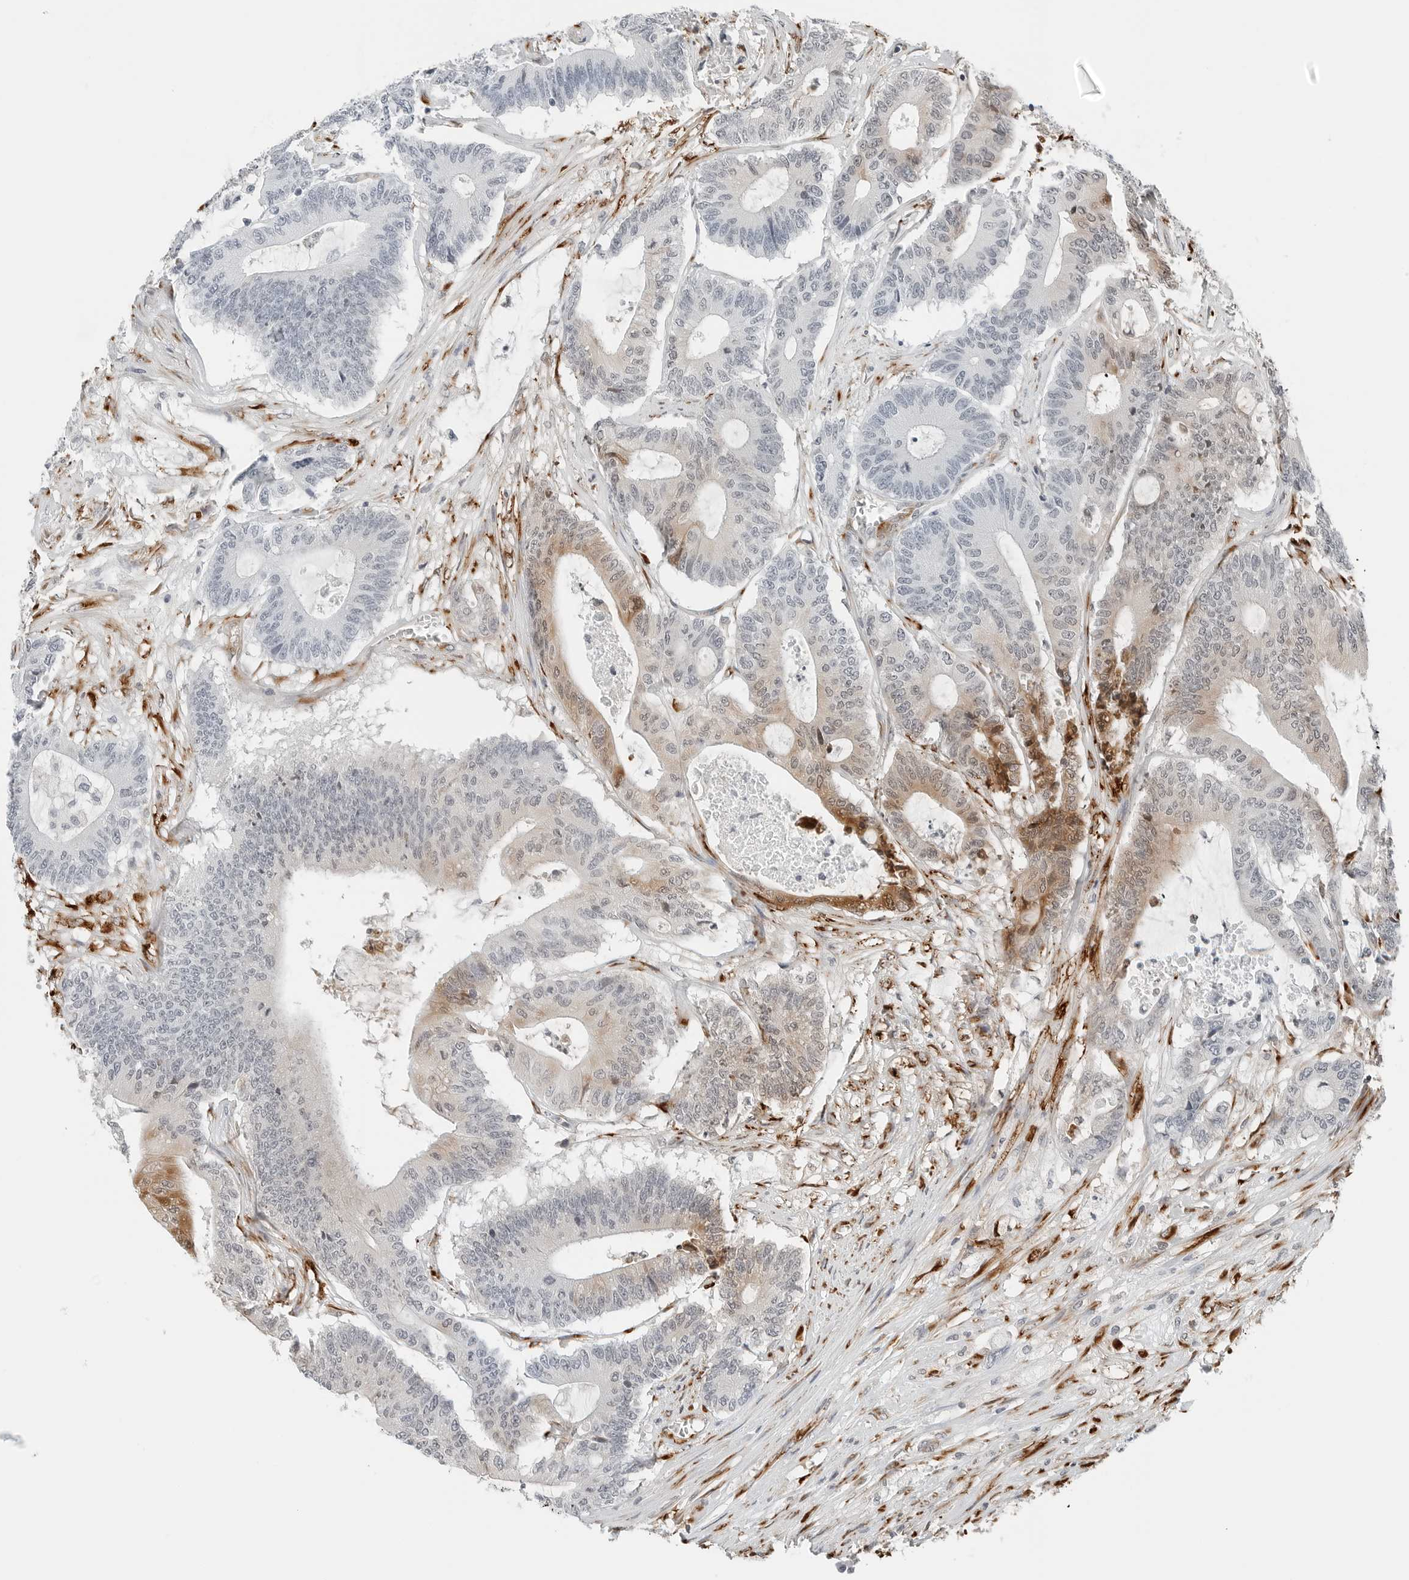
{"staining": {"intensity": "moderate", "quantity": "<25%", "location": "cytoplasmic/membranous"}, "tissue": "colorectal cancer", "cell_type": "Tumor cells", "image_type": "cancer", "snomed": [{"axis": "morphology", "description": "Adenocarcinoma, NOS"}, {"axis": "topography", "description": "Colon"}], "caption": "The micrograph demonstrates a brown stain indicating the presence of a protein in the cytoplasmic/membranous of tumor cells in colorectal adenocarcinoma.", "gene": "P4HA2", "patient": {"sex": "female", "age": 84}}